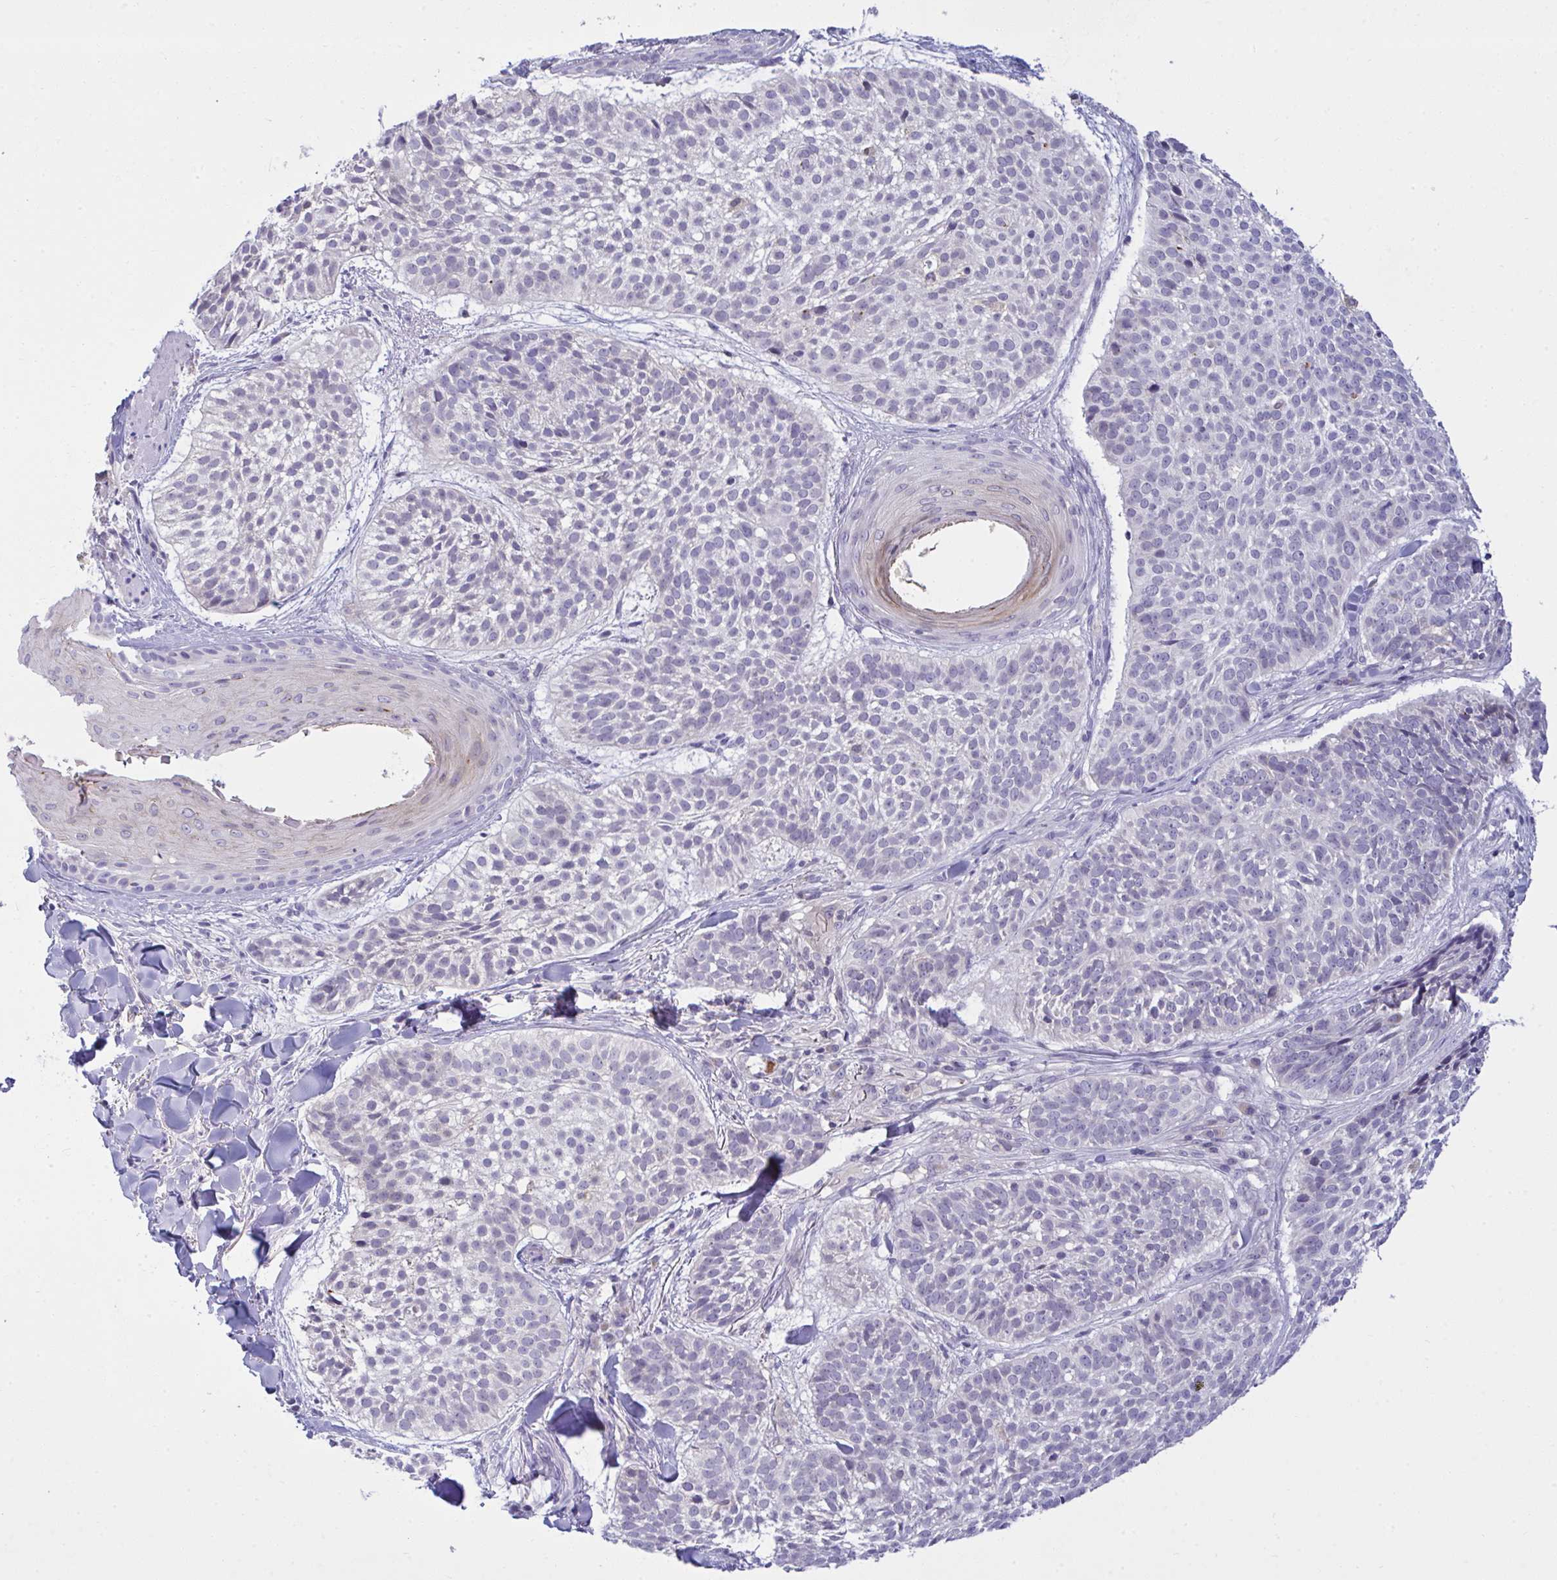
{"staining": {"intensity": "negative", "quantity": "none", "location": "none"}, "tissue": "skin cancer", "cell_type": "Tumor cells", "image_type": "cancer", "snomed": [{"axis": "morphology", "description": "Basal cell carcinoma"}, {"axis": "topography", "description": "Skin"}, {"axis": "topography", "description": "Skin of scalp"}], "caption": "This is an IHC image of skin cancer. There is no expression in tumor cells.", "gene": "RGPD5", "patient": {"sex": "female", "age": 45}}